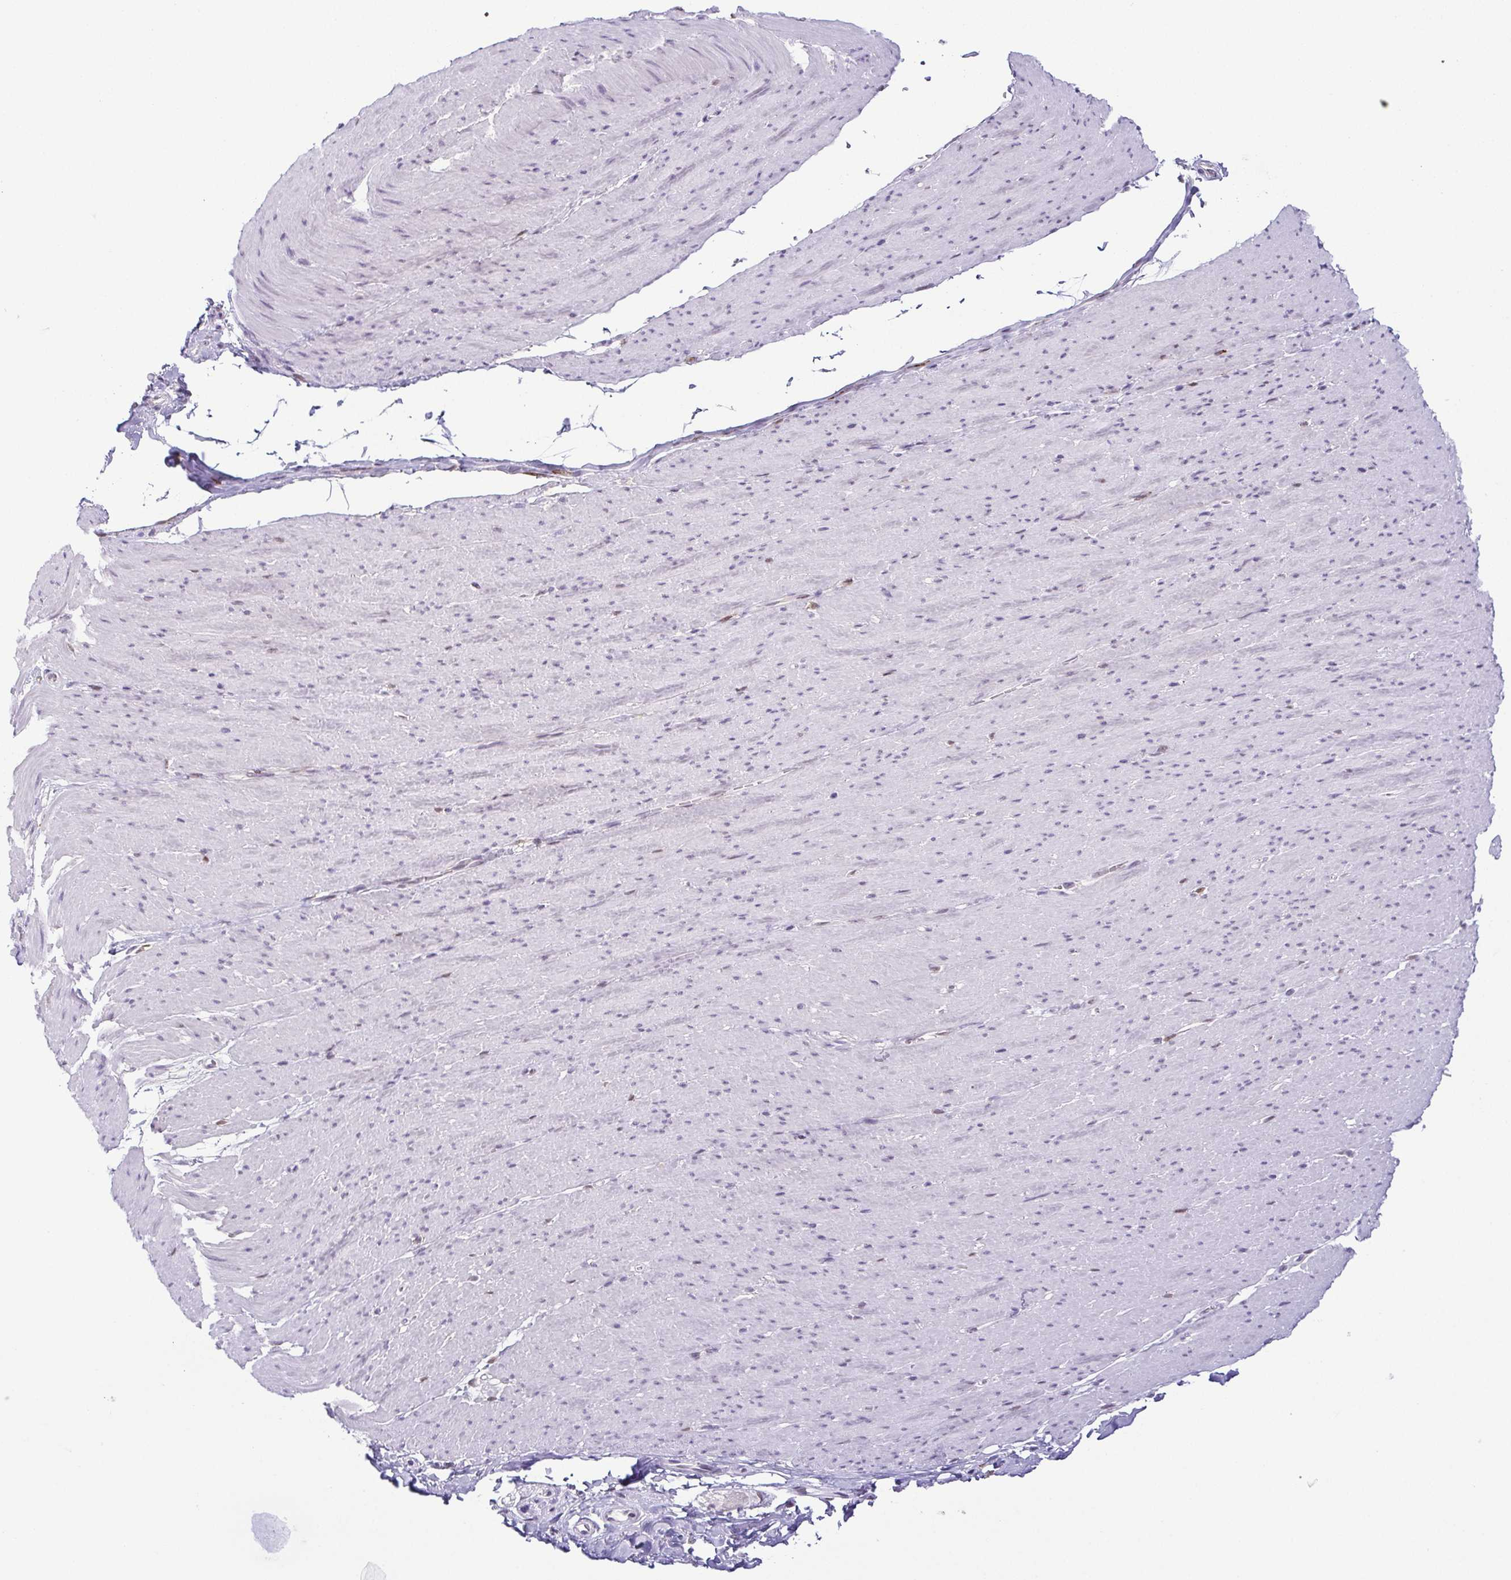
{"staining": {"intensity": "negative", "quantity": "none", "location": "none"}, "tissue": "smooth muscle", "cell_type": "Smooth muscle cells", "image_type": "normal", "snomed": [{"axis": "morphology", "description": "Normal tissue, NOS"}, {"axis": "topography", "description": "Smooth muscle"}, {"axis": "topography", "description": "Rectum"}], "caption": "DAB (3,3'-diaminobenzidine) immunohistochemical staining of unremarkable smooth muscle reveals no significant staining in smooth muscle cells.", "gene": "TCF3", "patient": {"sex": "male", "age": 53}}